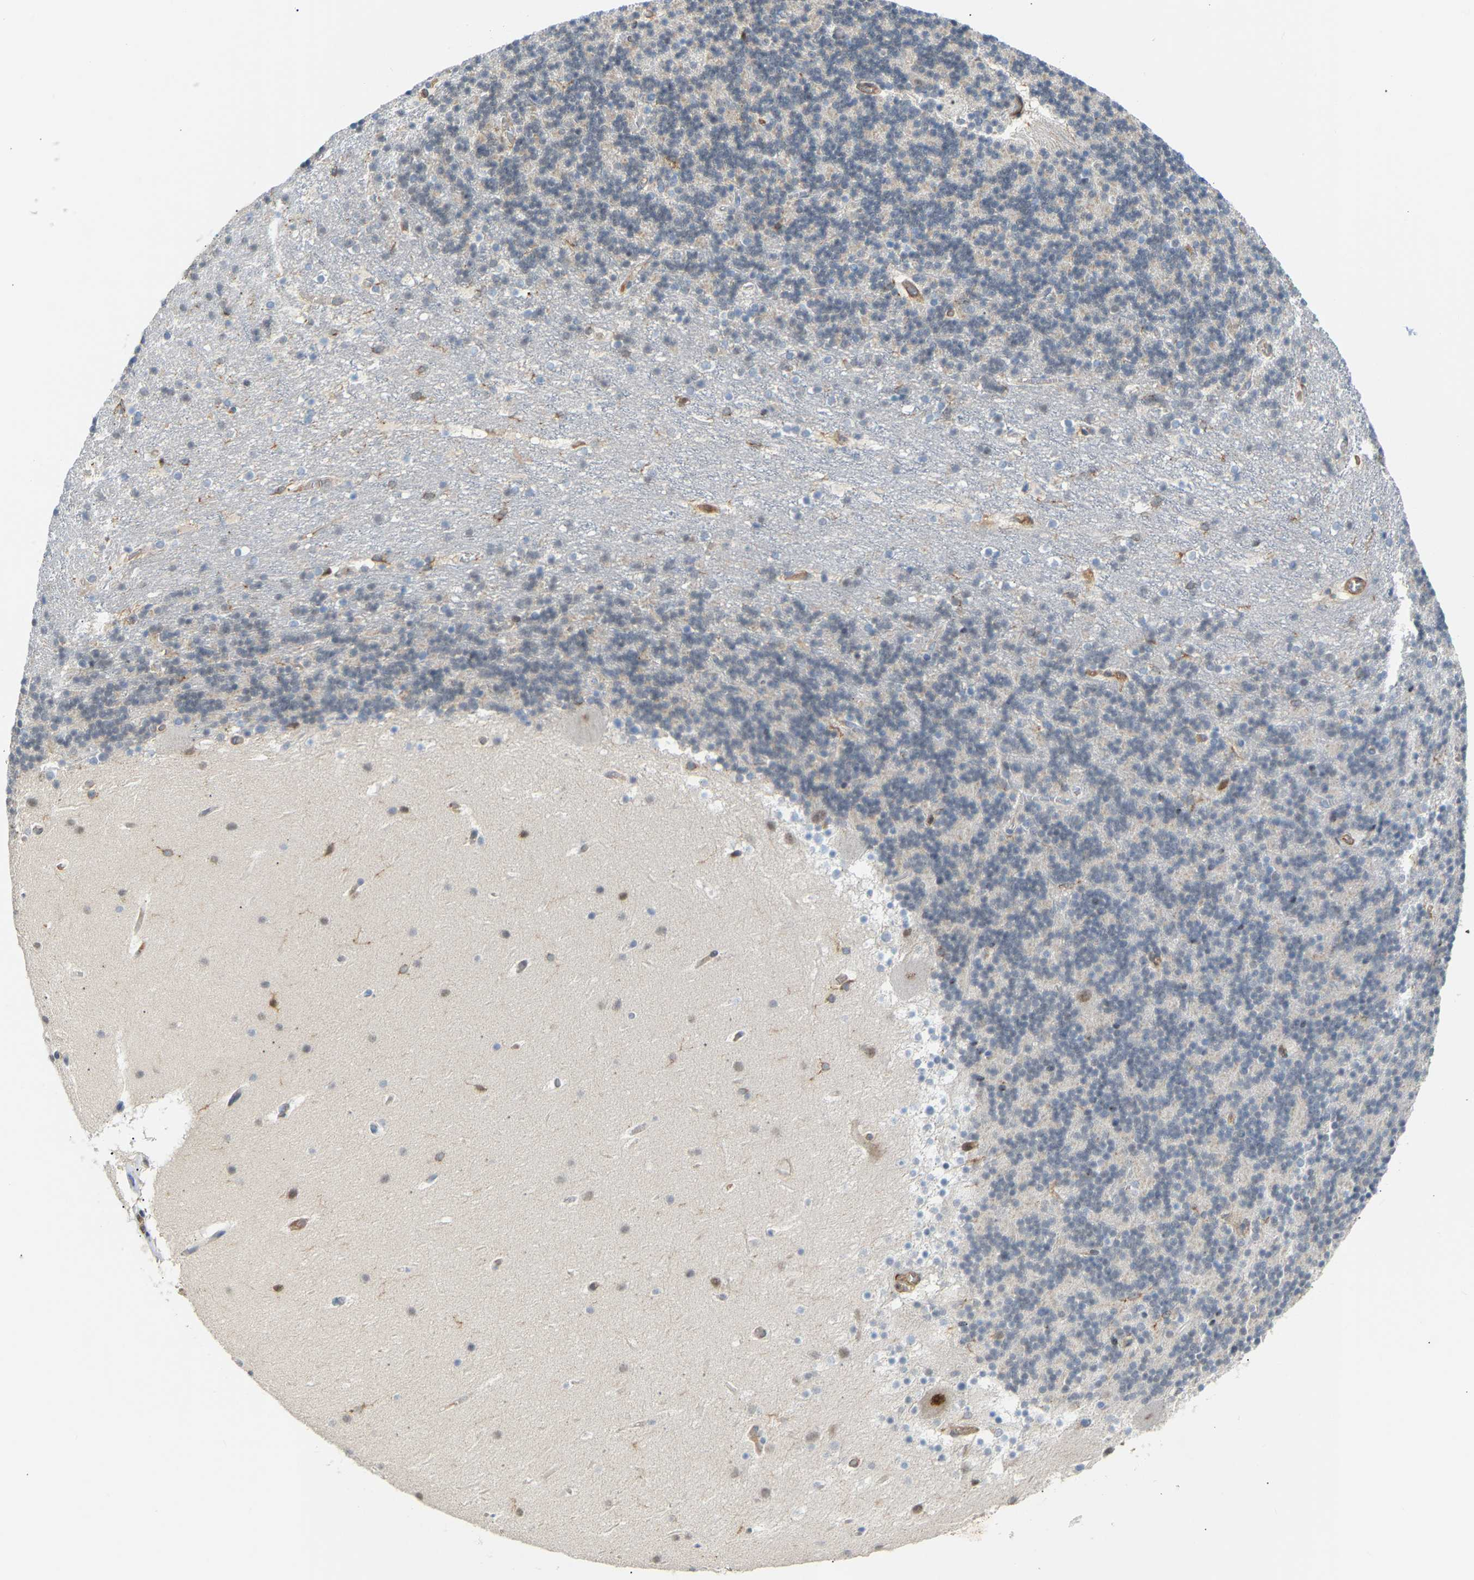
{"staining": {"intensity": "weak", "quantity": "<25%", "location": "cytoplasmic/membranous"}, "tissue": "cerebellum", "cell_type": "Cells in granular layer", "image_type": "normal", "snomed": [{"axis": "morphology", "description": "Normal tissue, NOS"}, {"axis": "topography", "description": "Cerebellum"}], "caption": "A photomicrograph of human cerebellum is negative for staining in cells in granular layer. (DAB immunohistochemistry visualized using brightfield microscopy, high magnification).", "gene": "PLCG2", "patient": {"sex": "male", "age": 45}}